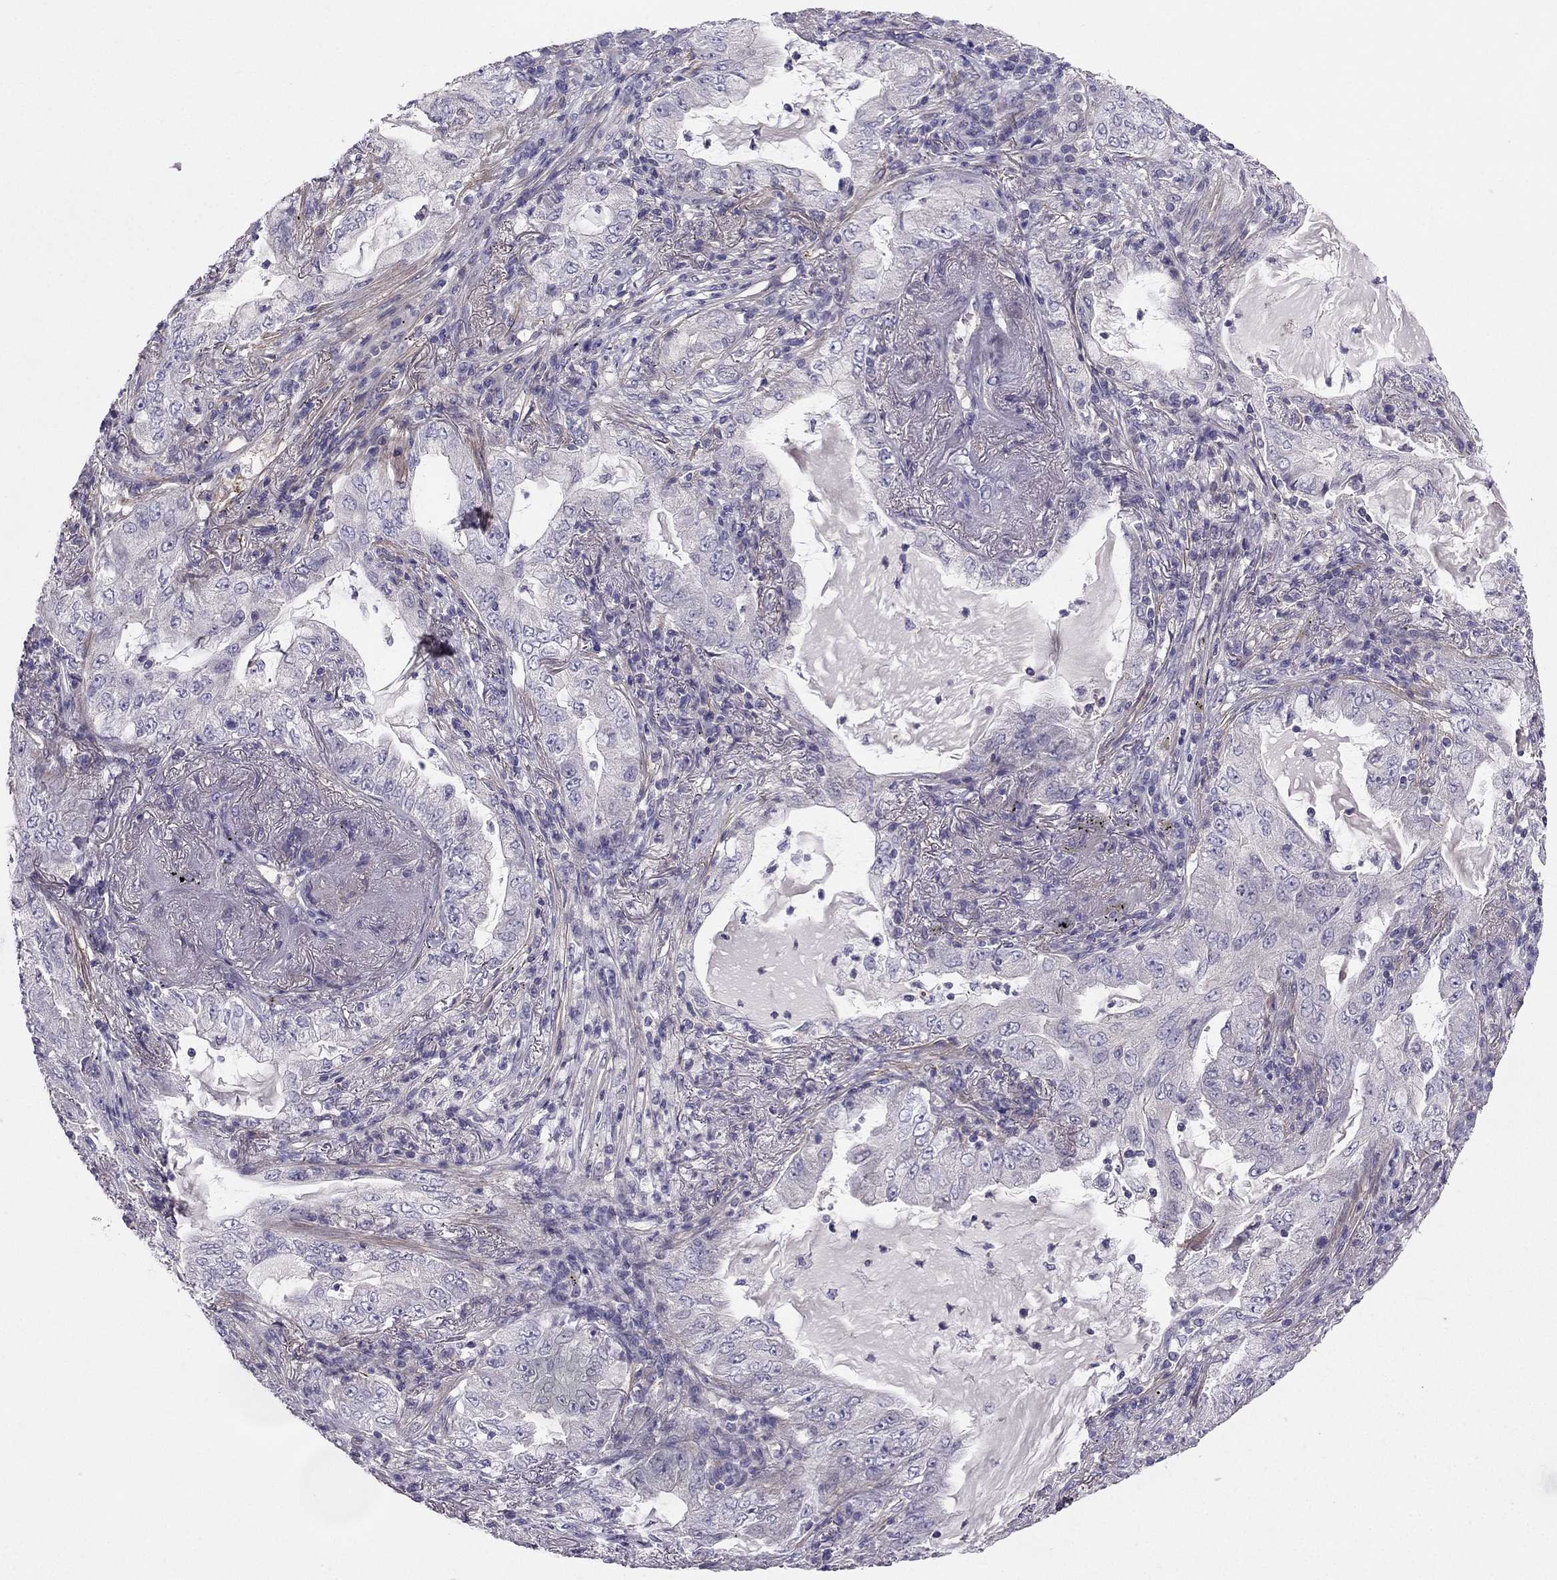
{"staining": {"intensity": "negative", "quantity": "none", "location": "none"}, "tissue": "lung cancer", "cell_type": "Tumor cells", "image_type": "cancer", "snomed": [{"axis": "morphology", "description": "Adenocarcinoma, NOS"}, {"axis": "topography", "description": "Lung"}], "caption": "Tumor cells are negative for brown protein staining in adenocarcinoma (lung).", "gene": "SYT5", "patient": {"sex": "female", "age": 73}}